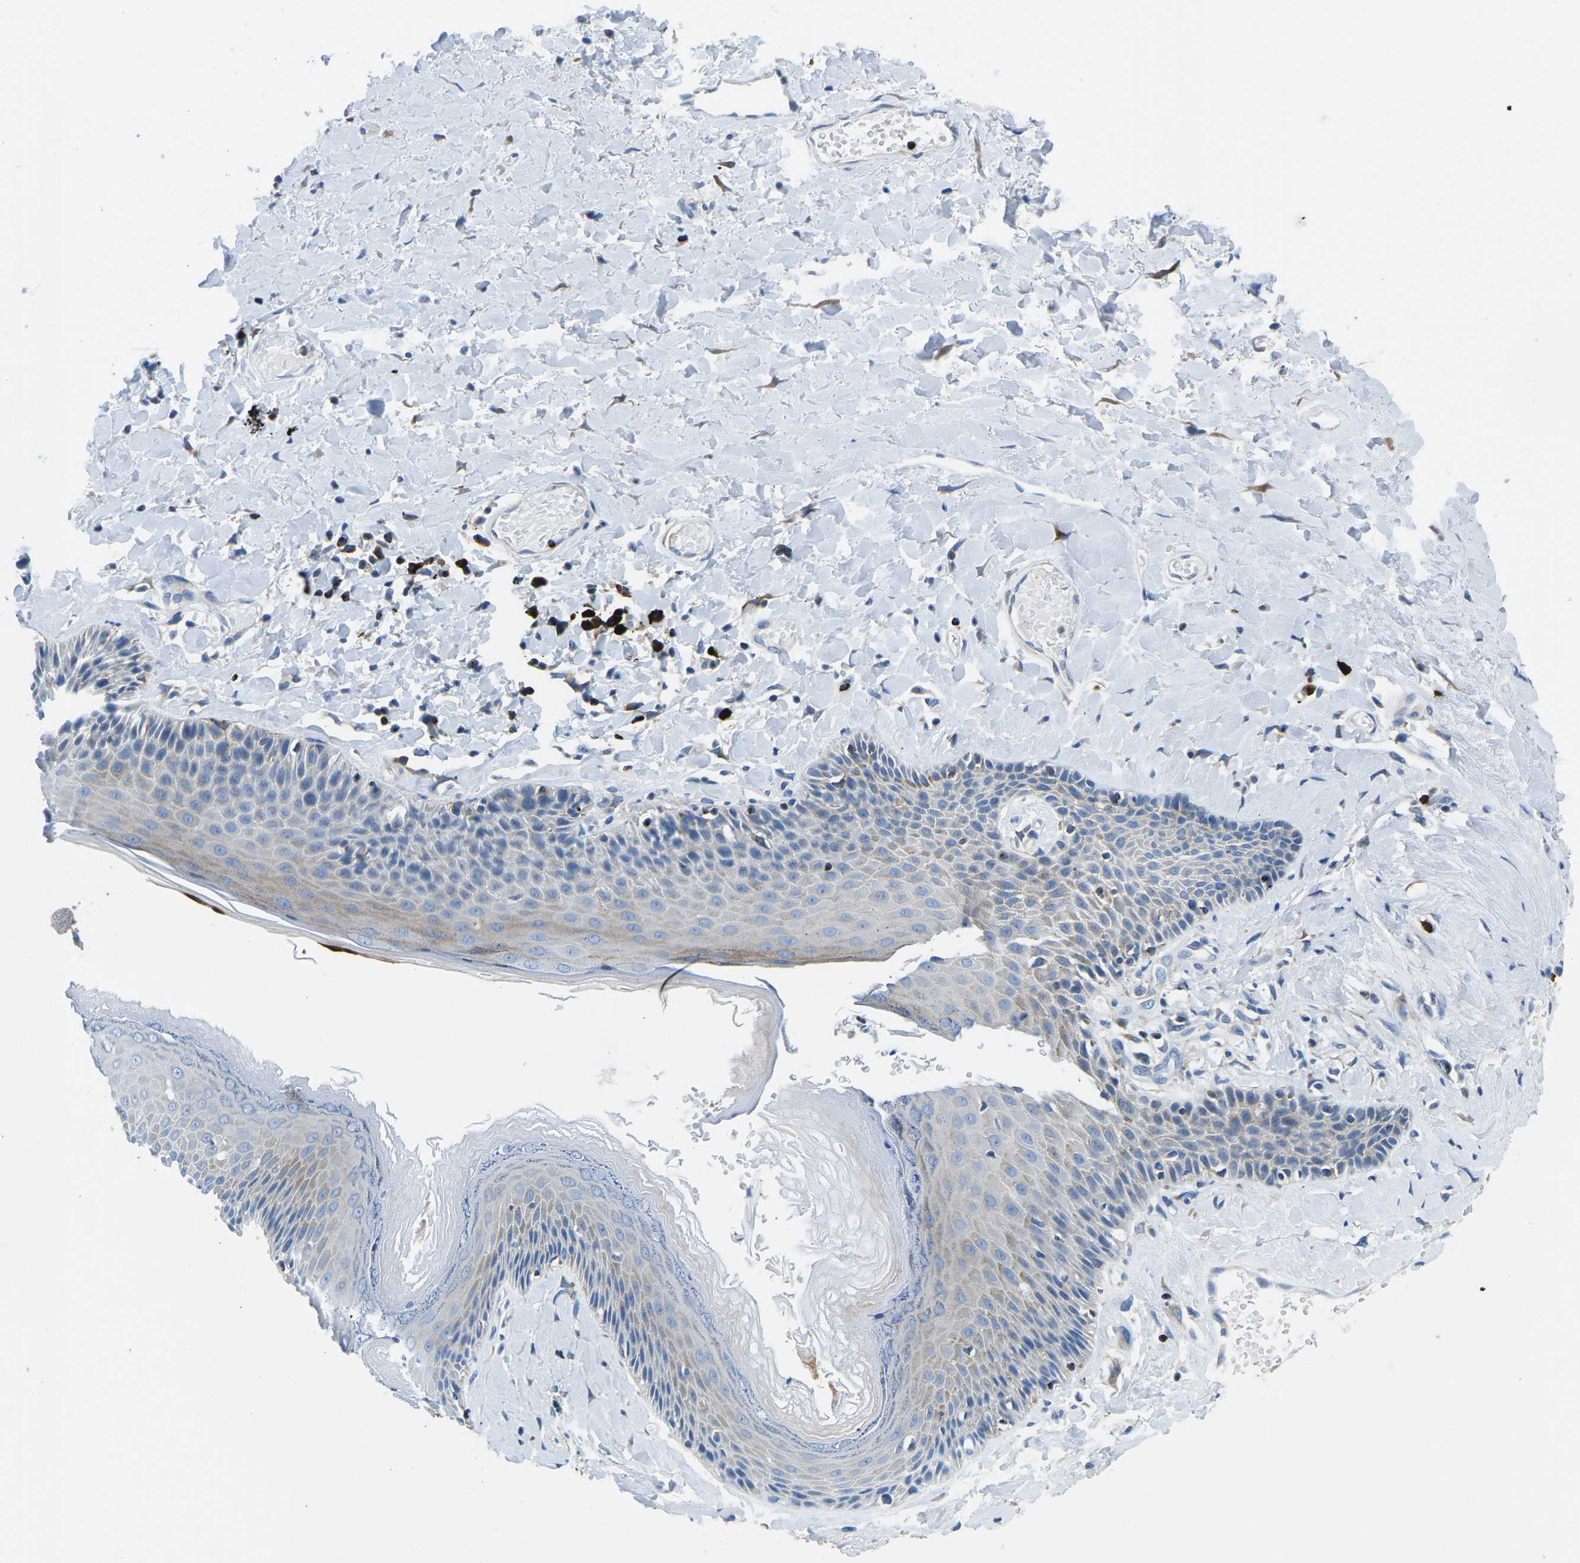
{"staining": {"intensity": "weak", "quantity": "<25%", "location": "cytoplasmic/membranous"}, "tissue": "skin", "cell_type": "Epidermal cells", "image_type": "normal", "snomed": [{"axis": "morphology", "description": "Normal tissue, NOS"}, {"axis": "topography", "description": "Anal"}], "caption": "Immunohistochemistry of benign skin displays no expression in epidermal cells. (DAB (3,3'-diaminobenzidine) immunohistochemistry, high magnification).", "gene": "MC4R", "patient": {"sex": "male", "age": 69}}